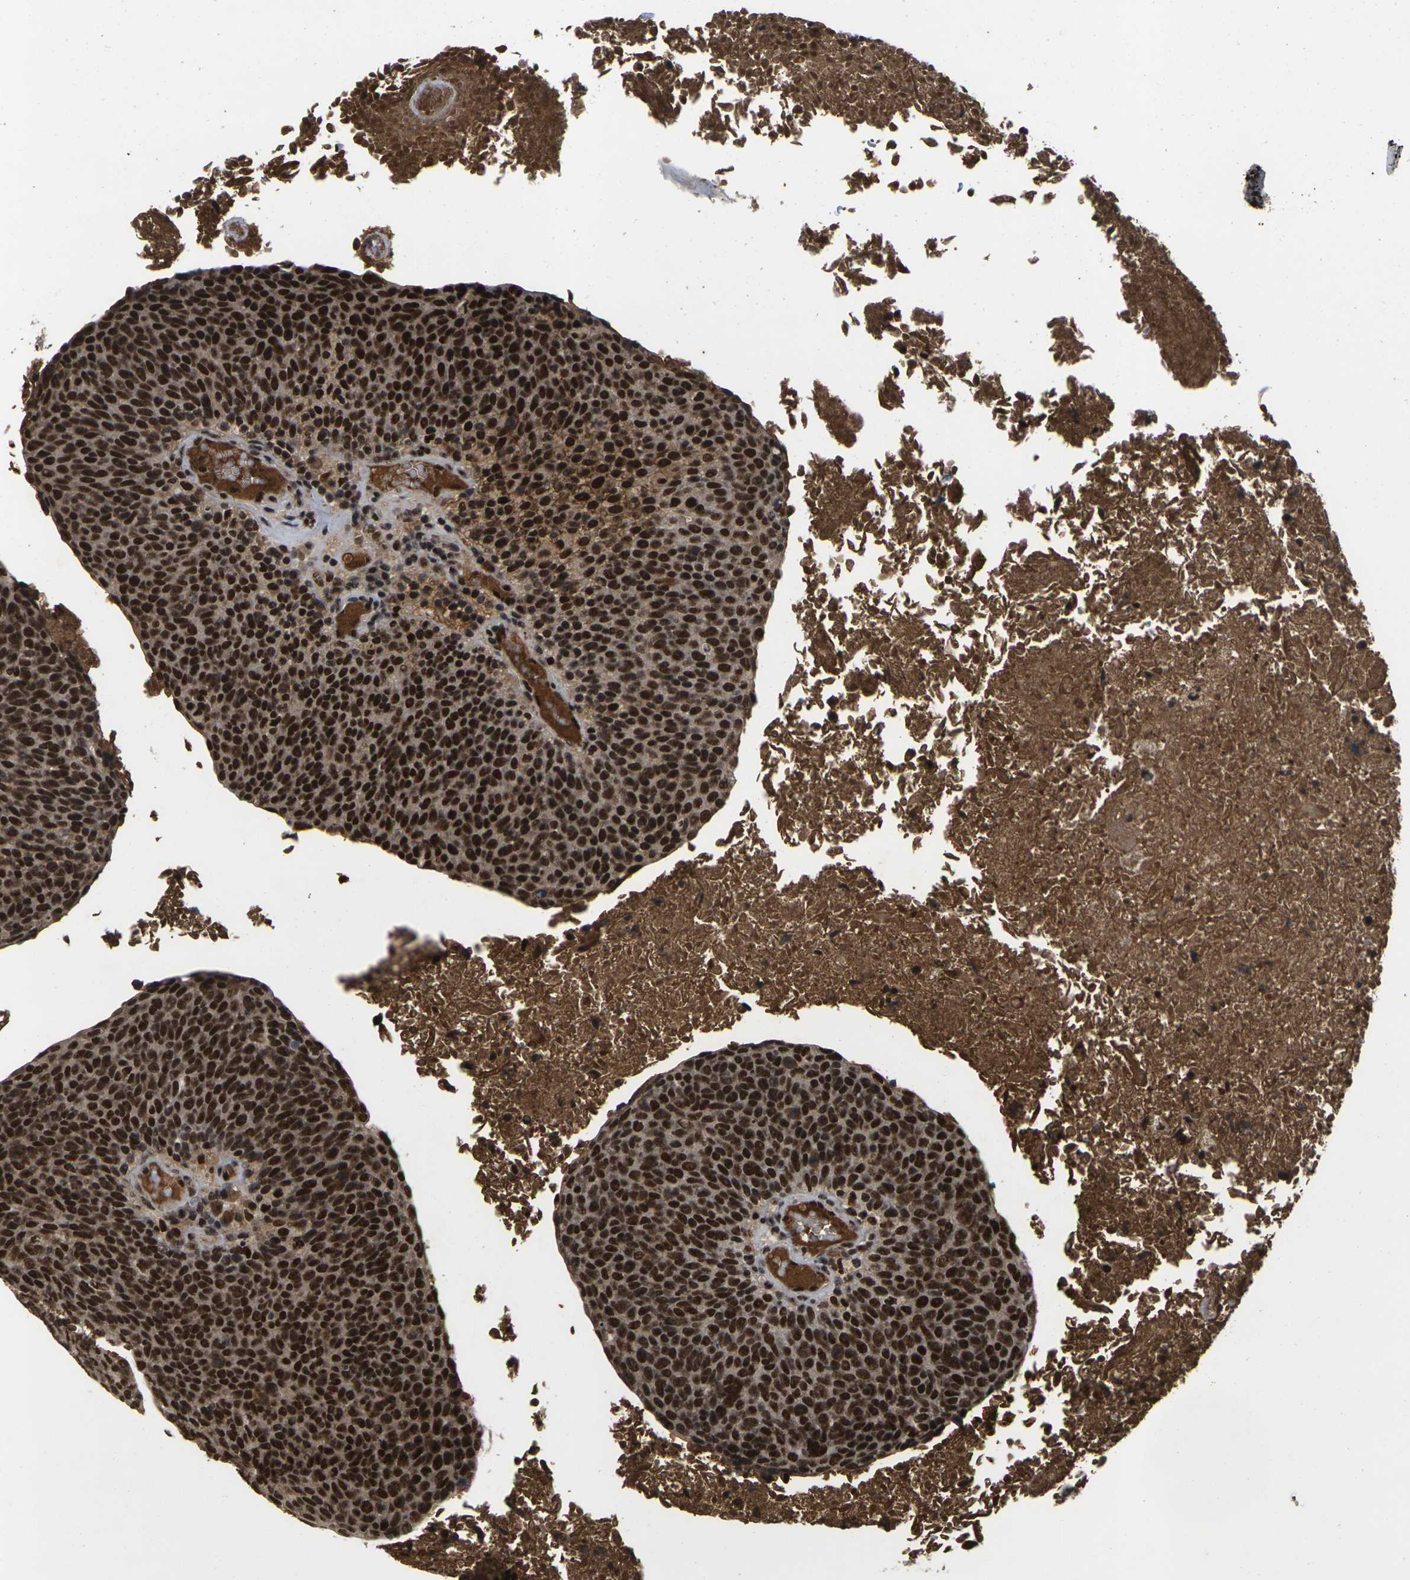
{"staining": {"intensity": "strong", "quantity": ">75%", "location": "nuclear"}, "tissue": "head and neck cancer", "cell_type": "Tumor cells", "image_type": "cancer", "snomed": [{"axis": "morphology", "description": "Squamous cell carcinoma, NOS"}, {"axis": "morphology", "description": "Squamous cell carcinoma, metastatic, NOS"}, {"axis": "topography", "description": "Lymph node"}, {"axis": "topography", "description": "Head-Neck"}], "caption": "A micrograph showing strong nuclear positivity in about >75% of tumor cells in head and neck metastatic squamous cell carcinoma, as visualized by brown immunohistochemical staining.", "gene": "GTF2E1", "patient": {"sex": "male", "age": 62}}